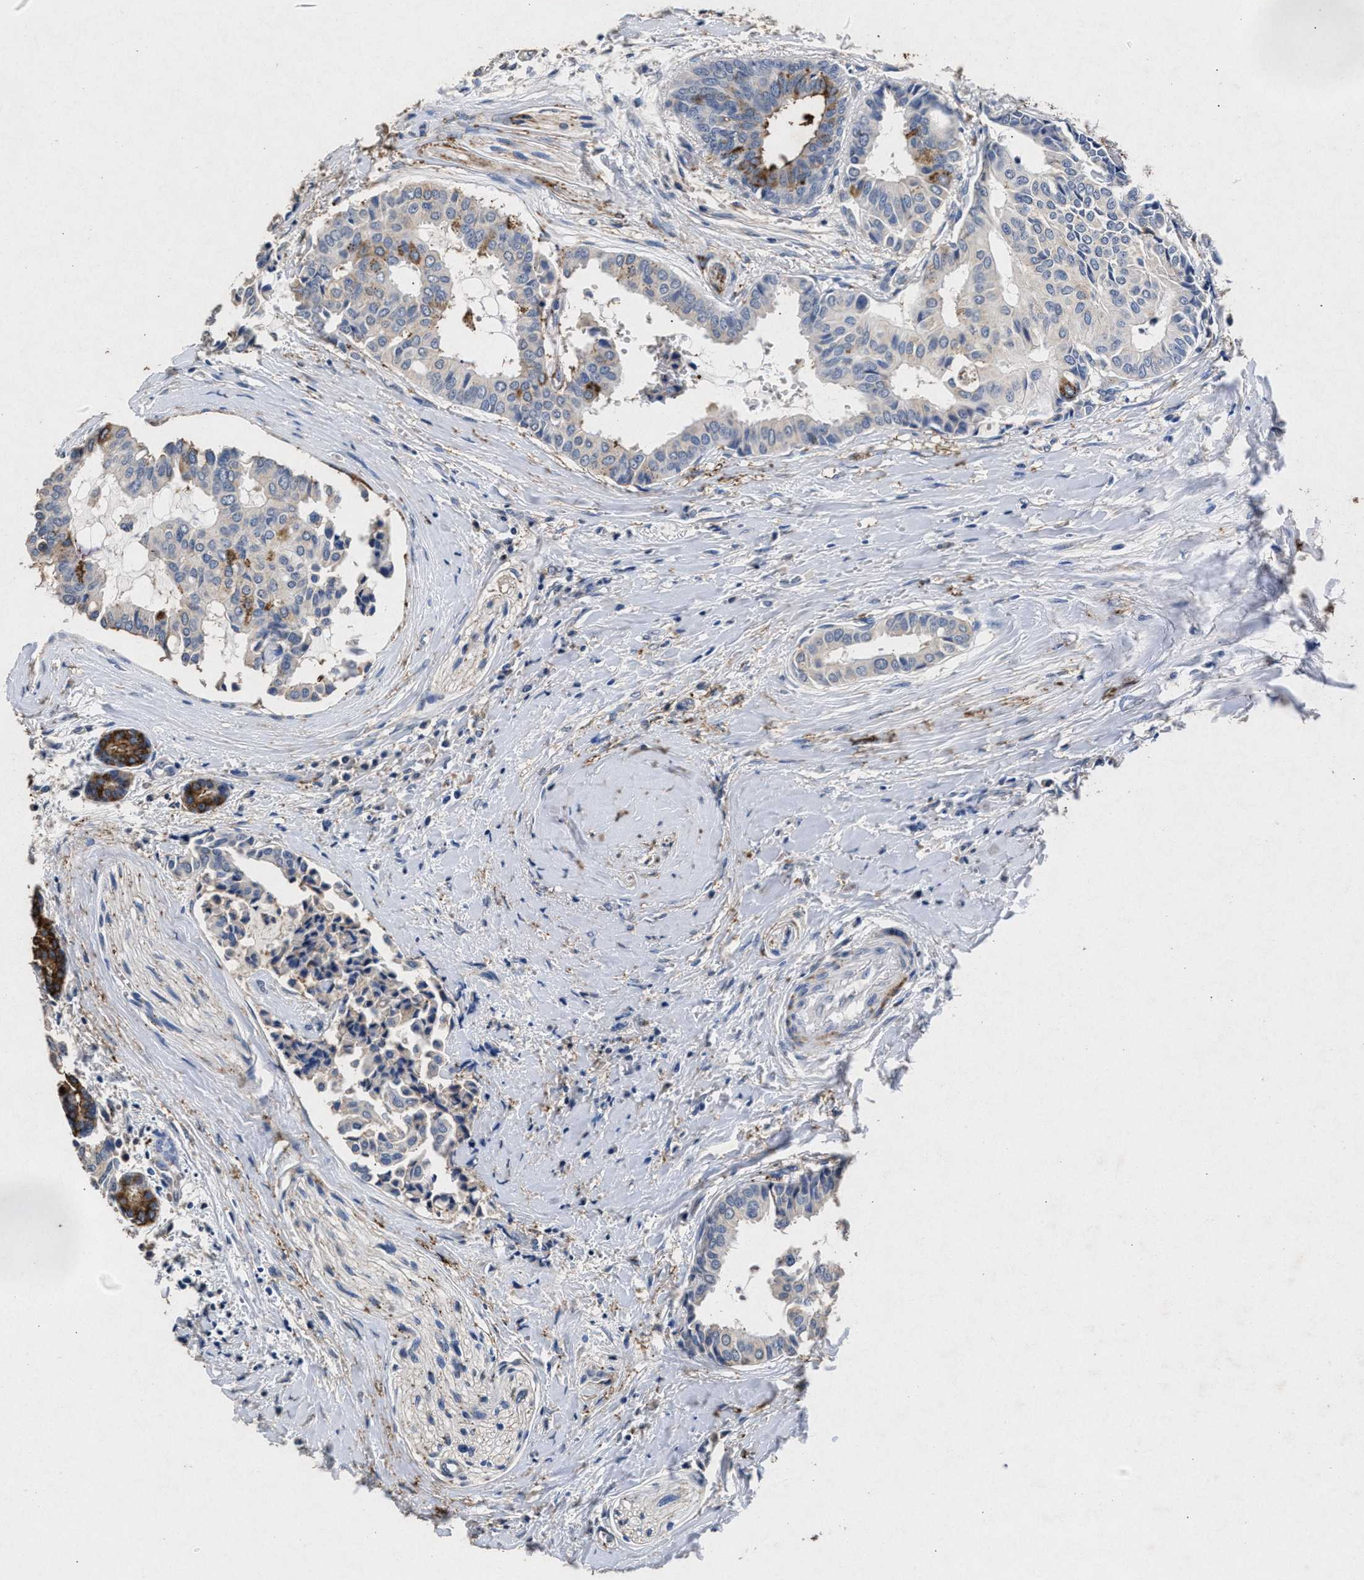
{"staining": {"intensity": "negative", "quantity": "none", "location": "none"}, "tissue": "head and neck cancer", "cell_type": "Tumor cells", "image_type": "cancer", "snomed": [{"axis": "morphology", "description": "Adenocarcinoma, NOS"}, {"axis": "topography", "description": "Salivary gland"}, {"axis": "topography", "description": "Head-Neck"}], "caption": "Tumor cells show no significant protein positivity in head and neck cancer.", "gene": "LTB4R2", "patient": {"sex": "female", "age": 59}}